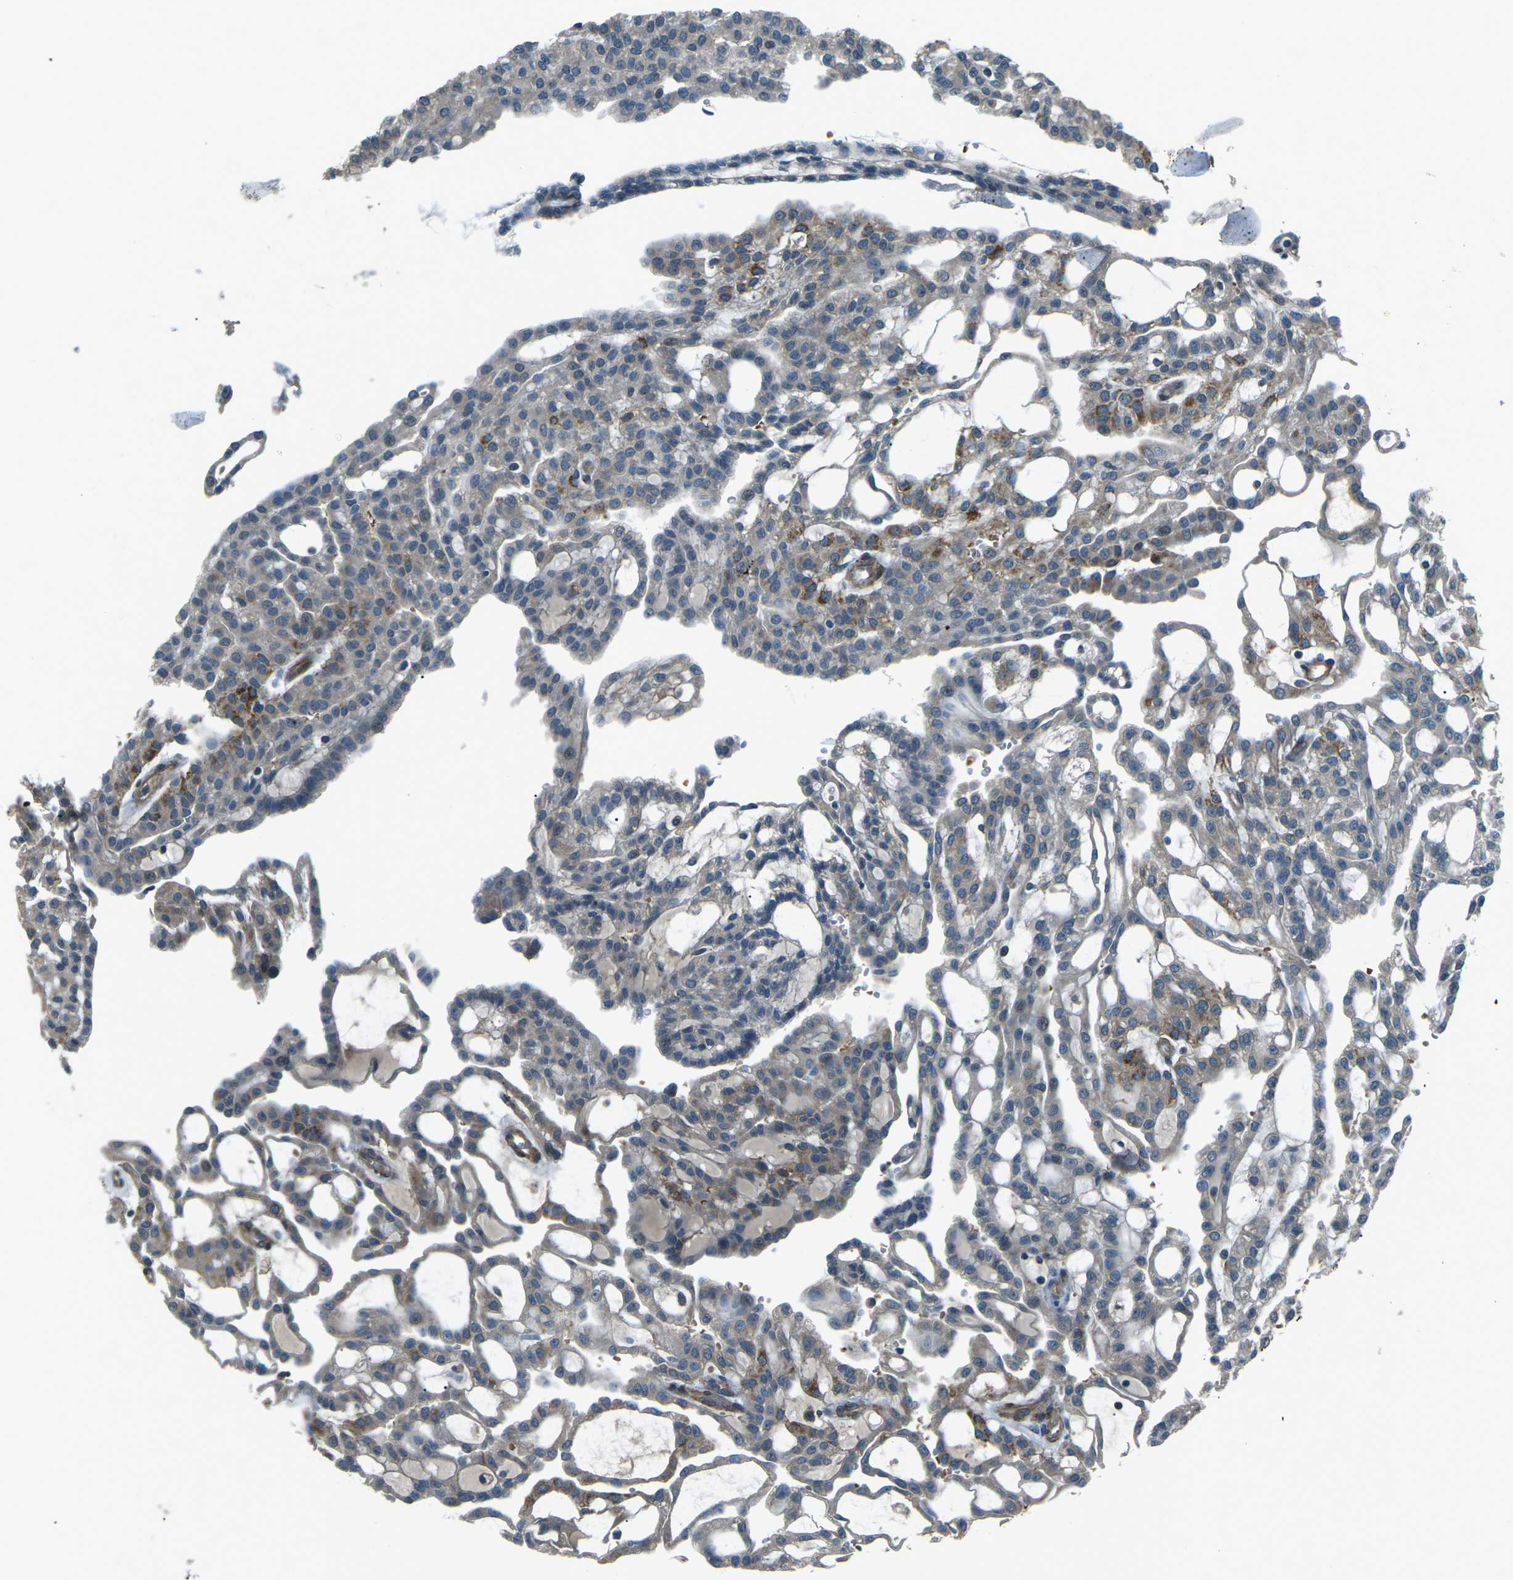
{"staining": {"intensity": "moderate", "quantity": "<25%", "location": "cytoplasmic/membranous"}, "tissue": "renal cancer", "cell_type": "Tumor cells", "image_type": "cancer", "snomed": [{"axis": "morphology", "description": "Adenocarcinoma, NOS"}, {"axis": "topography", "description": "Kidney"}], "caption": "Immunohistochemistry (IHC) histopathology image of renal cancer stained for a protein (brown), which reveals low levels of moderate cytoplasmic/membranous positivity in approximately <25% of tumor cells.", "gene": "AFAP1", "patient": {"sex": "male", "age": 63}}